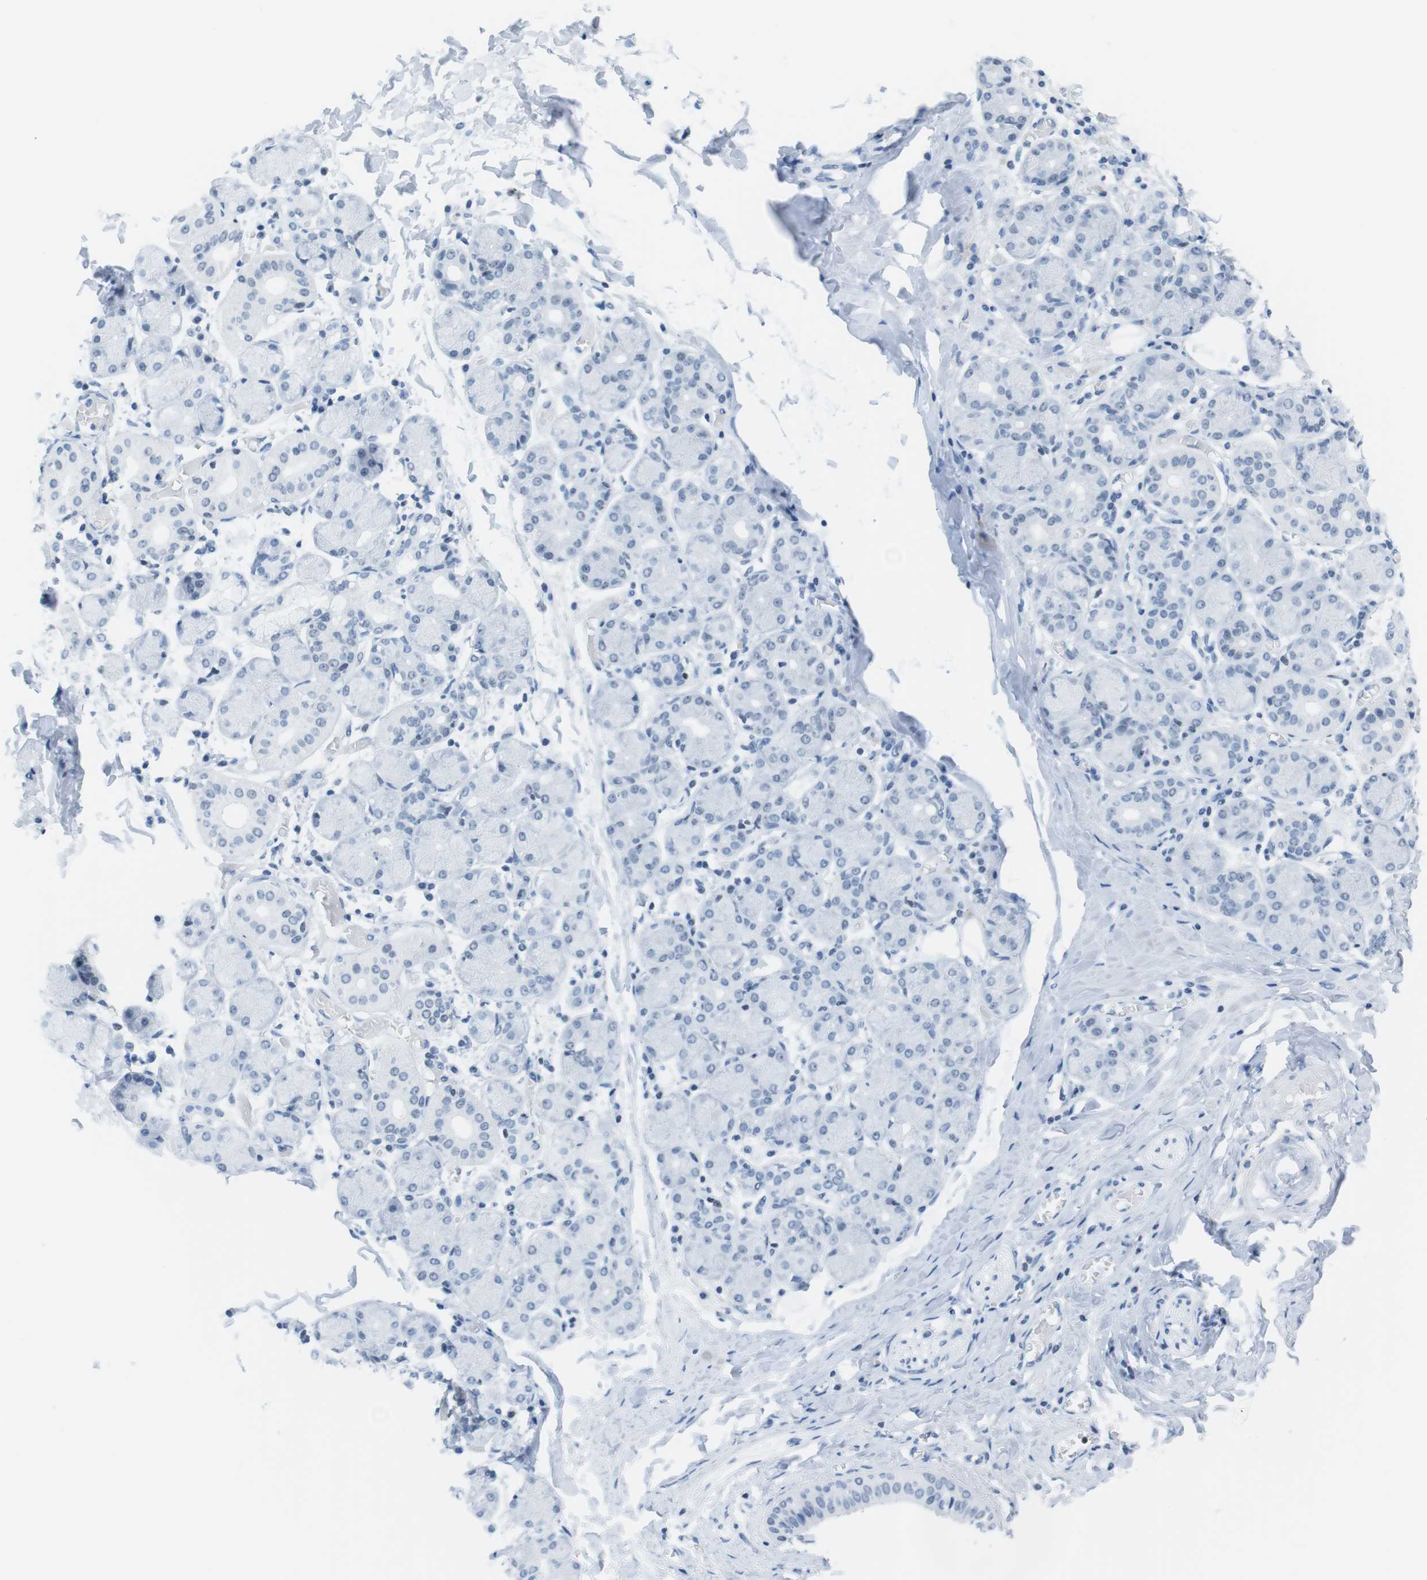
{"staining": {"intensity": "negative", "quantity": "none", "location": "none"}, "tissue": "salivary gland", "cell_type": "Glandular cells", "image_type": "normal", "snomed": [{"axis": "morphology", "description": "Normal tissue, NOS"}, {"axis": "topography", "description": "Salivary gland"}], "caption": "IHC of unremarkable human salivary gland displays no expression in glandular cells. (IHC, brightfield microscopy, high magnification).", "gene": "NIFK", "patient": {"sex": "female", "age": 24}}